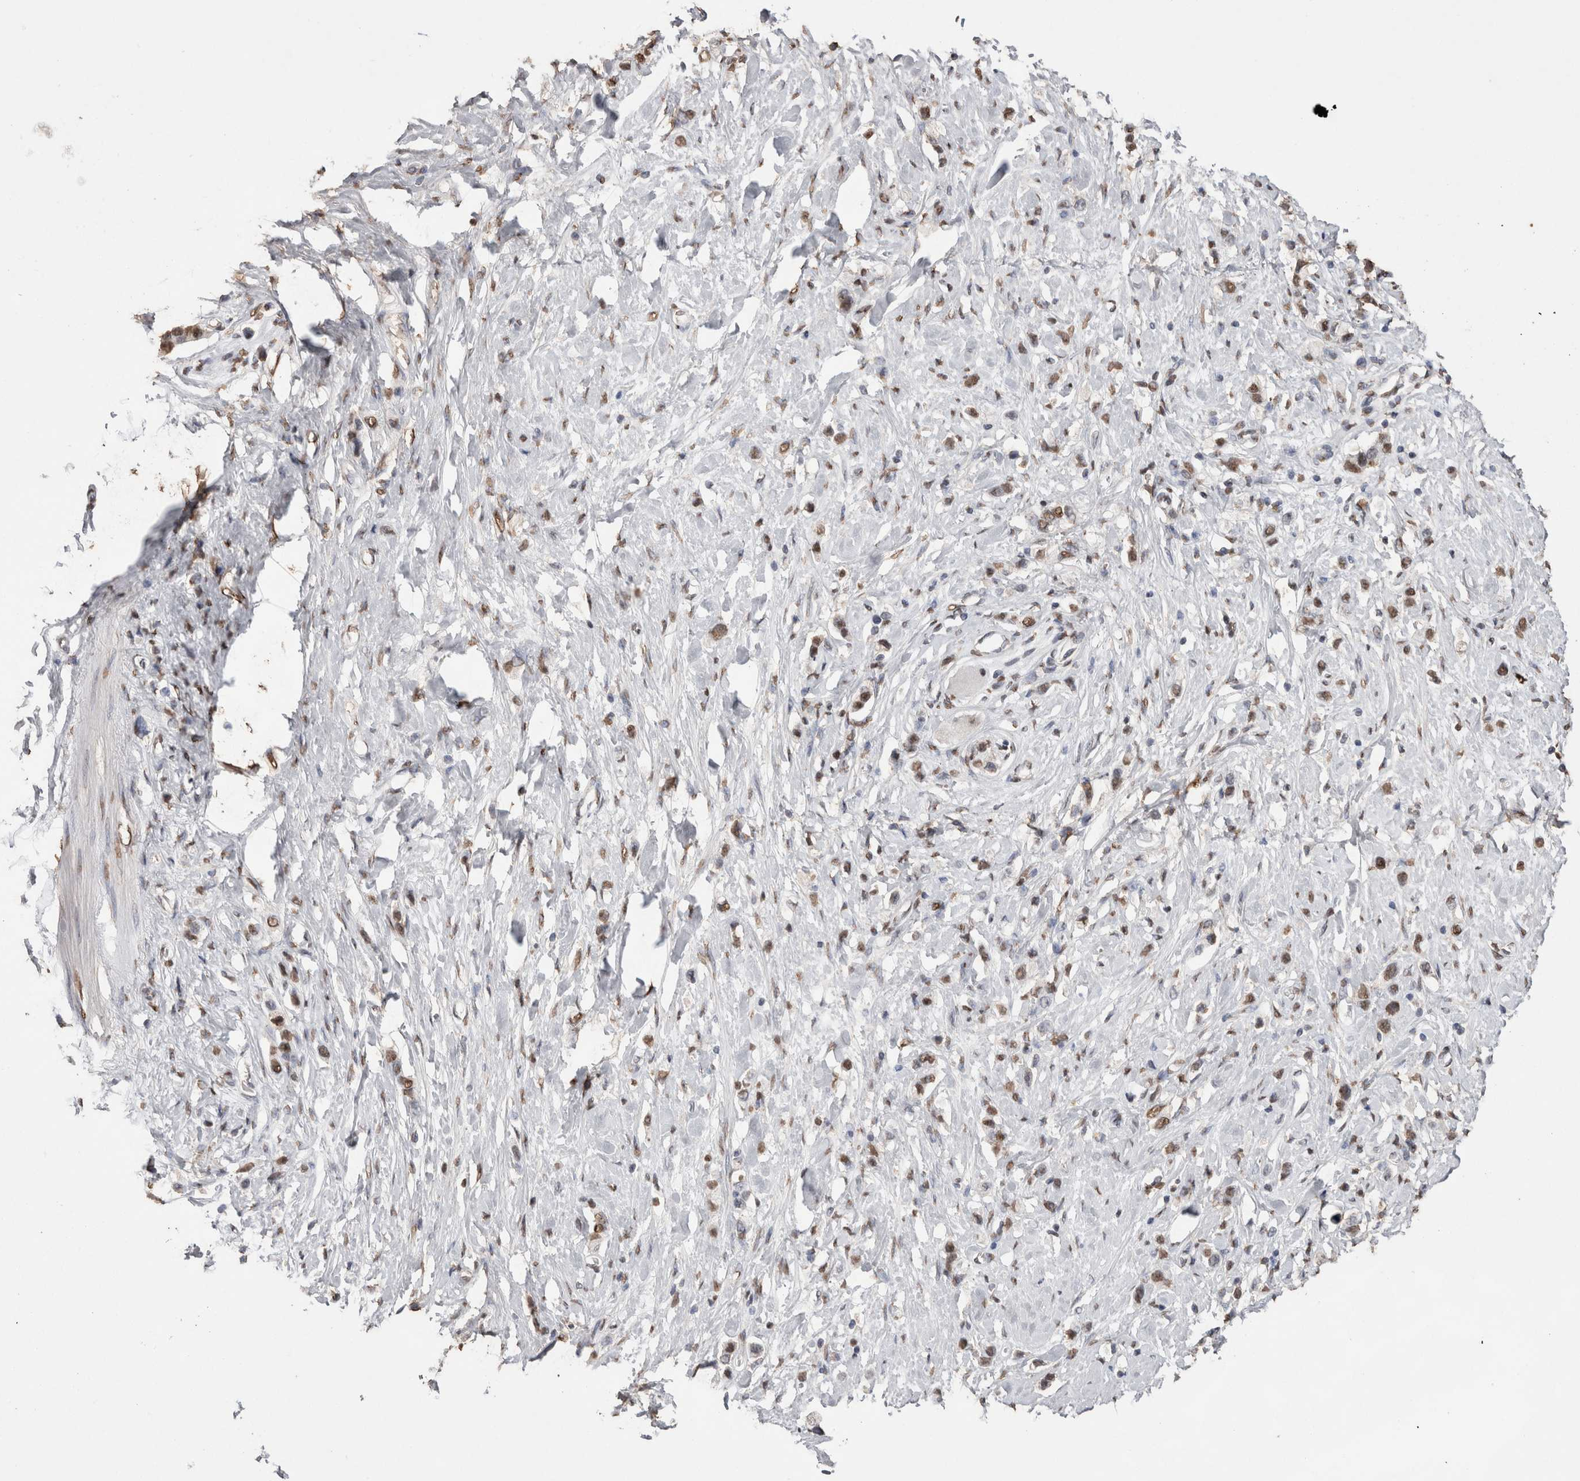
{"staining": {"intensity": "moderate", "quantity": ">75%", "location": "nuclear"}, "tissue": "stomach cancer", "cell_type": "Tumor cells", "image_type": "cancer", "snomed": [{"axis": "morphology", "description": "Adenocarcinoma, NOS"}, {"axis": "topography", "description": "Stomach"}], "caption": "This is a histology image of immunohistochemistry (IHC) staining of stomach cancer (adenocarcinoma), which shows moderate expression in the nuclear of tumor cells.", "gene": "NTHL1", "patient": {"sex": "female", "age": 65}}